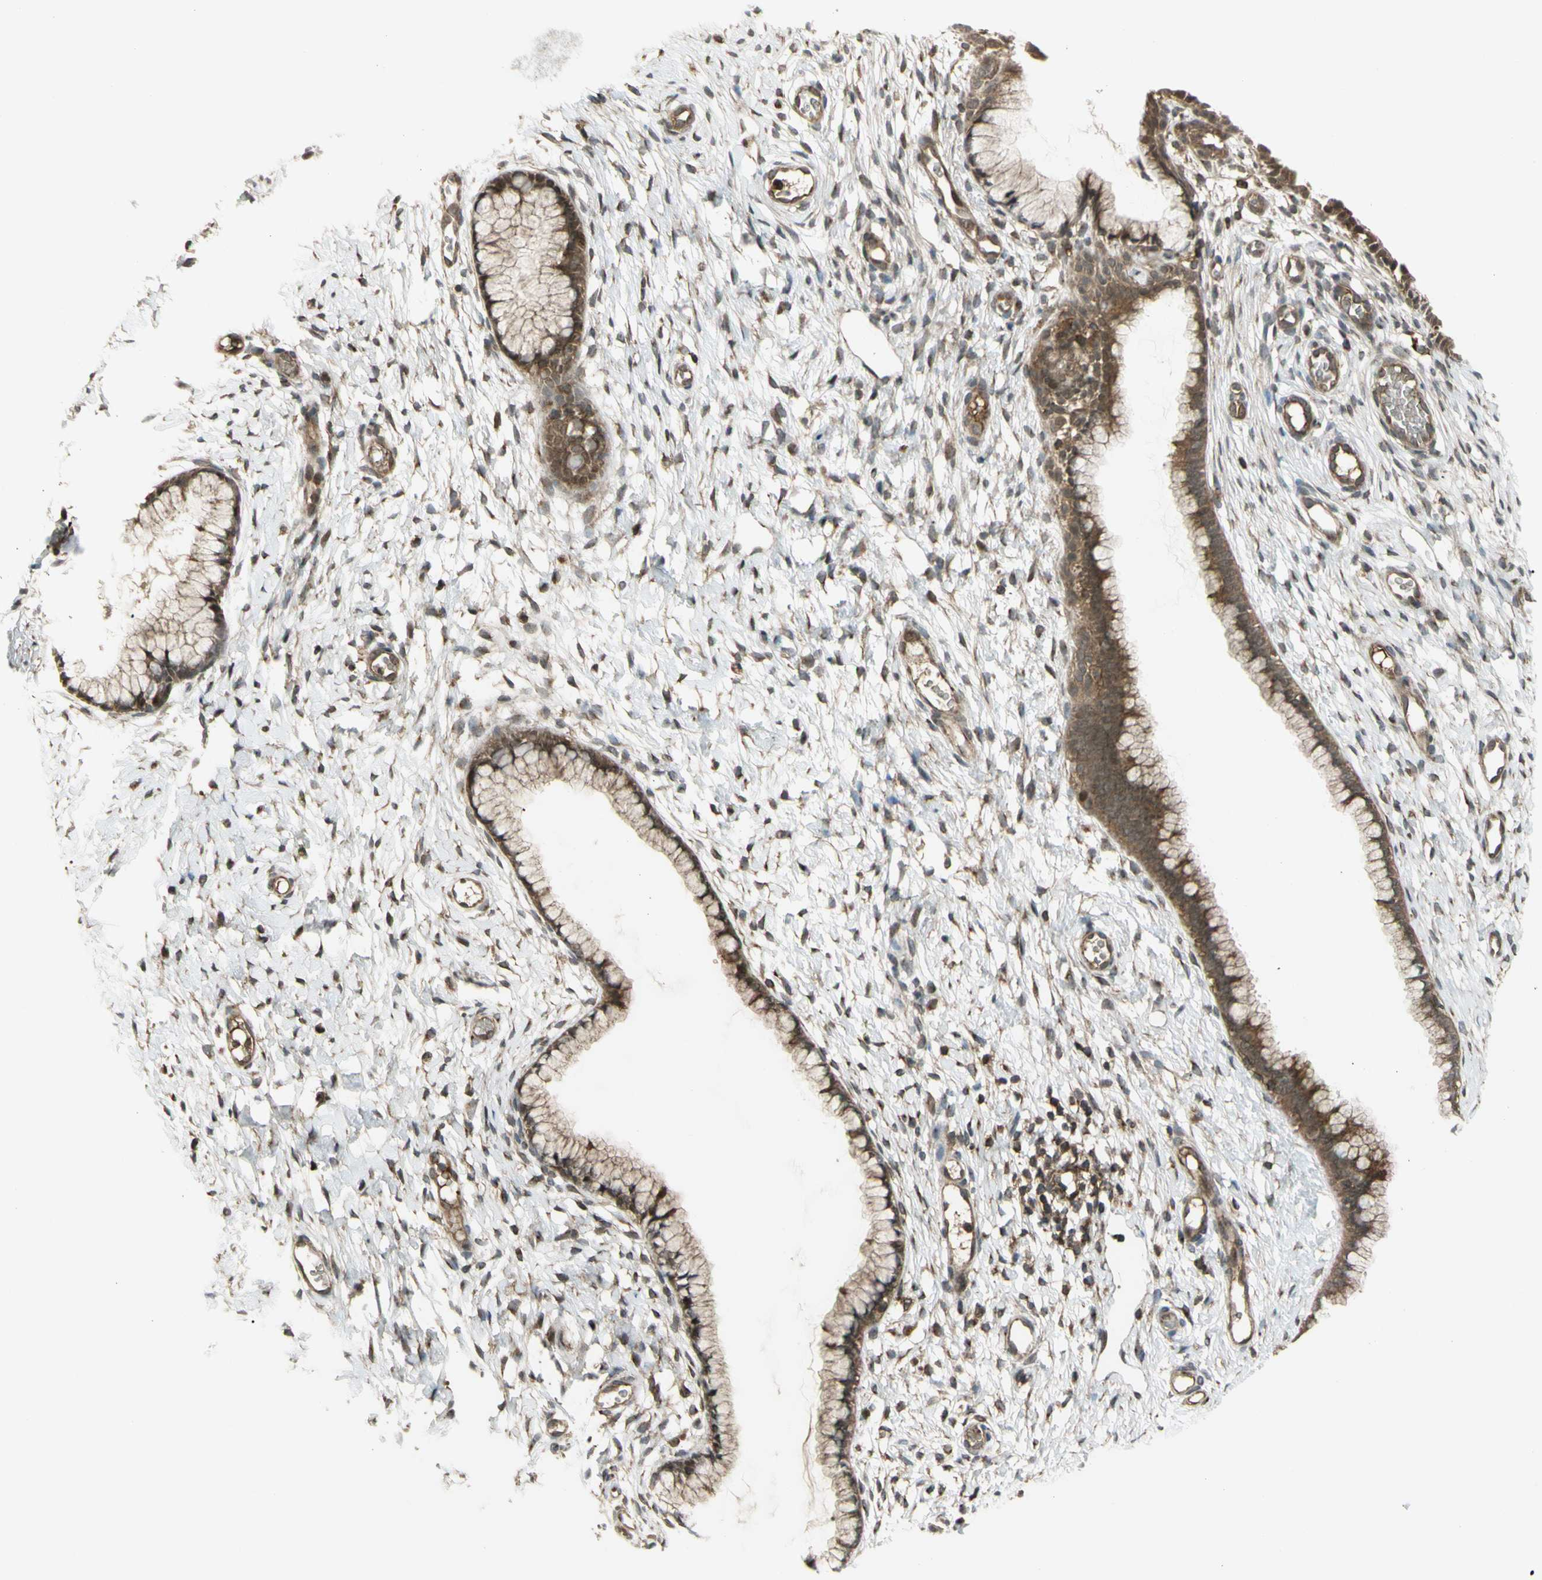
{"staining": {"intensity": "moderate", "quantity": ">75%", "location": "cytoplasmic/membranous,nuclear"}, "tissue": "cervix", "cell_type": "Glandular cells", "image_type": "normal", "snomed": [{"axis": "morphology", "description": "Normal tissue, NOS"}, {"axis": "topography", "description": "Cervix"}], "caption": "Glandular cells exhibit medium levels of moderate cytoplasmic/membranous,nuclear staining in approximately >75% of cells in benign human cervix.", "gene": "FLII", "patient": {"sex": "female", "age": 65}}